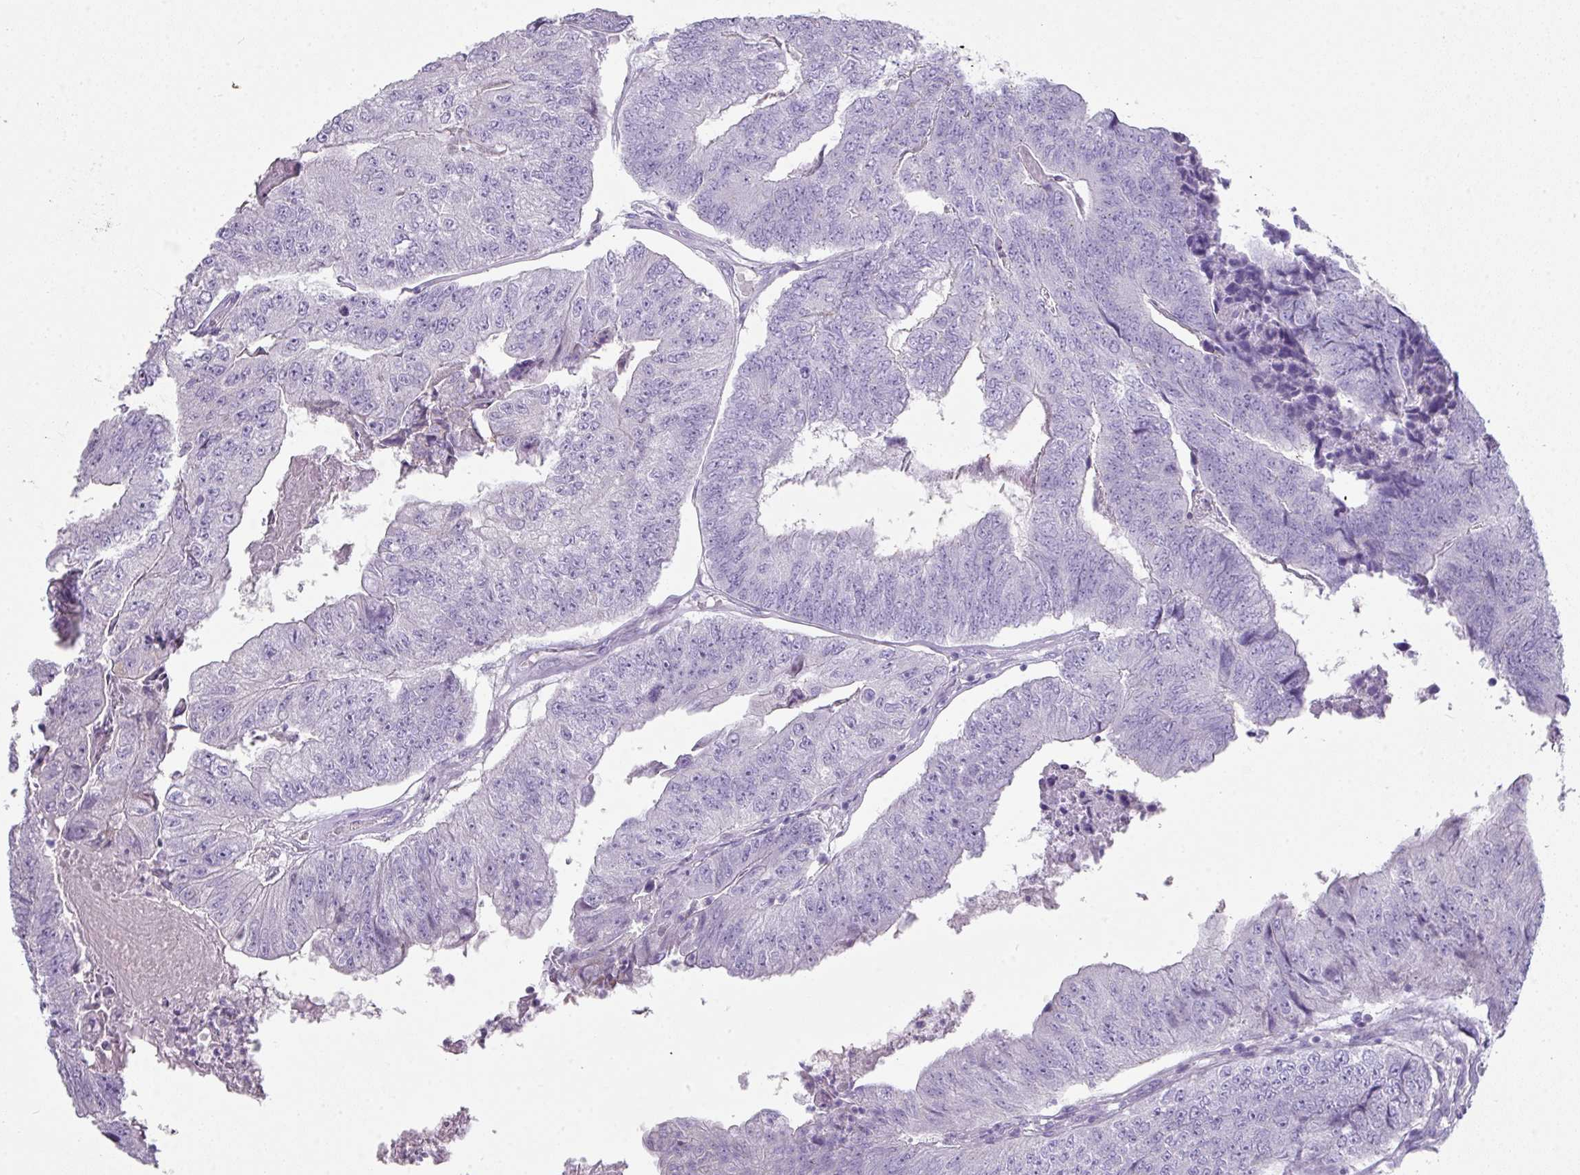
{"staining": {"intensity": "negative", "quantity": "none", "location": "none"}, "tissue": "colorectal cancer", "cell_type": "Tumor cells", "image_type": "cancer", "snomed": [{"axis": "morphology", "description": "Adenocarcinoma, NOS"}, {"axis": "topography", "description": "Colon"}], "caption": "High magnification brightfield microscopy of colorectal adenocarcinoma stained with DAB (brown) and counterstained with hematoxylin (blue): tumor cells show no significant staining. The staining was performed using DAB (3,3'-diaminobenzidine) to visualize the protein expression in brown, while the nuclei were stained in blue with hematoxylin (Magnification: 20x).", "gene": "GLI4", "patient": {"sex": "female", "age": 67}}